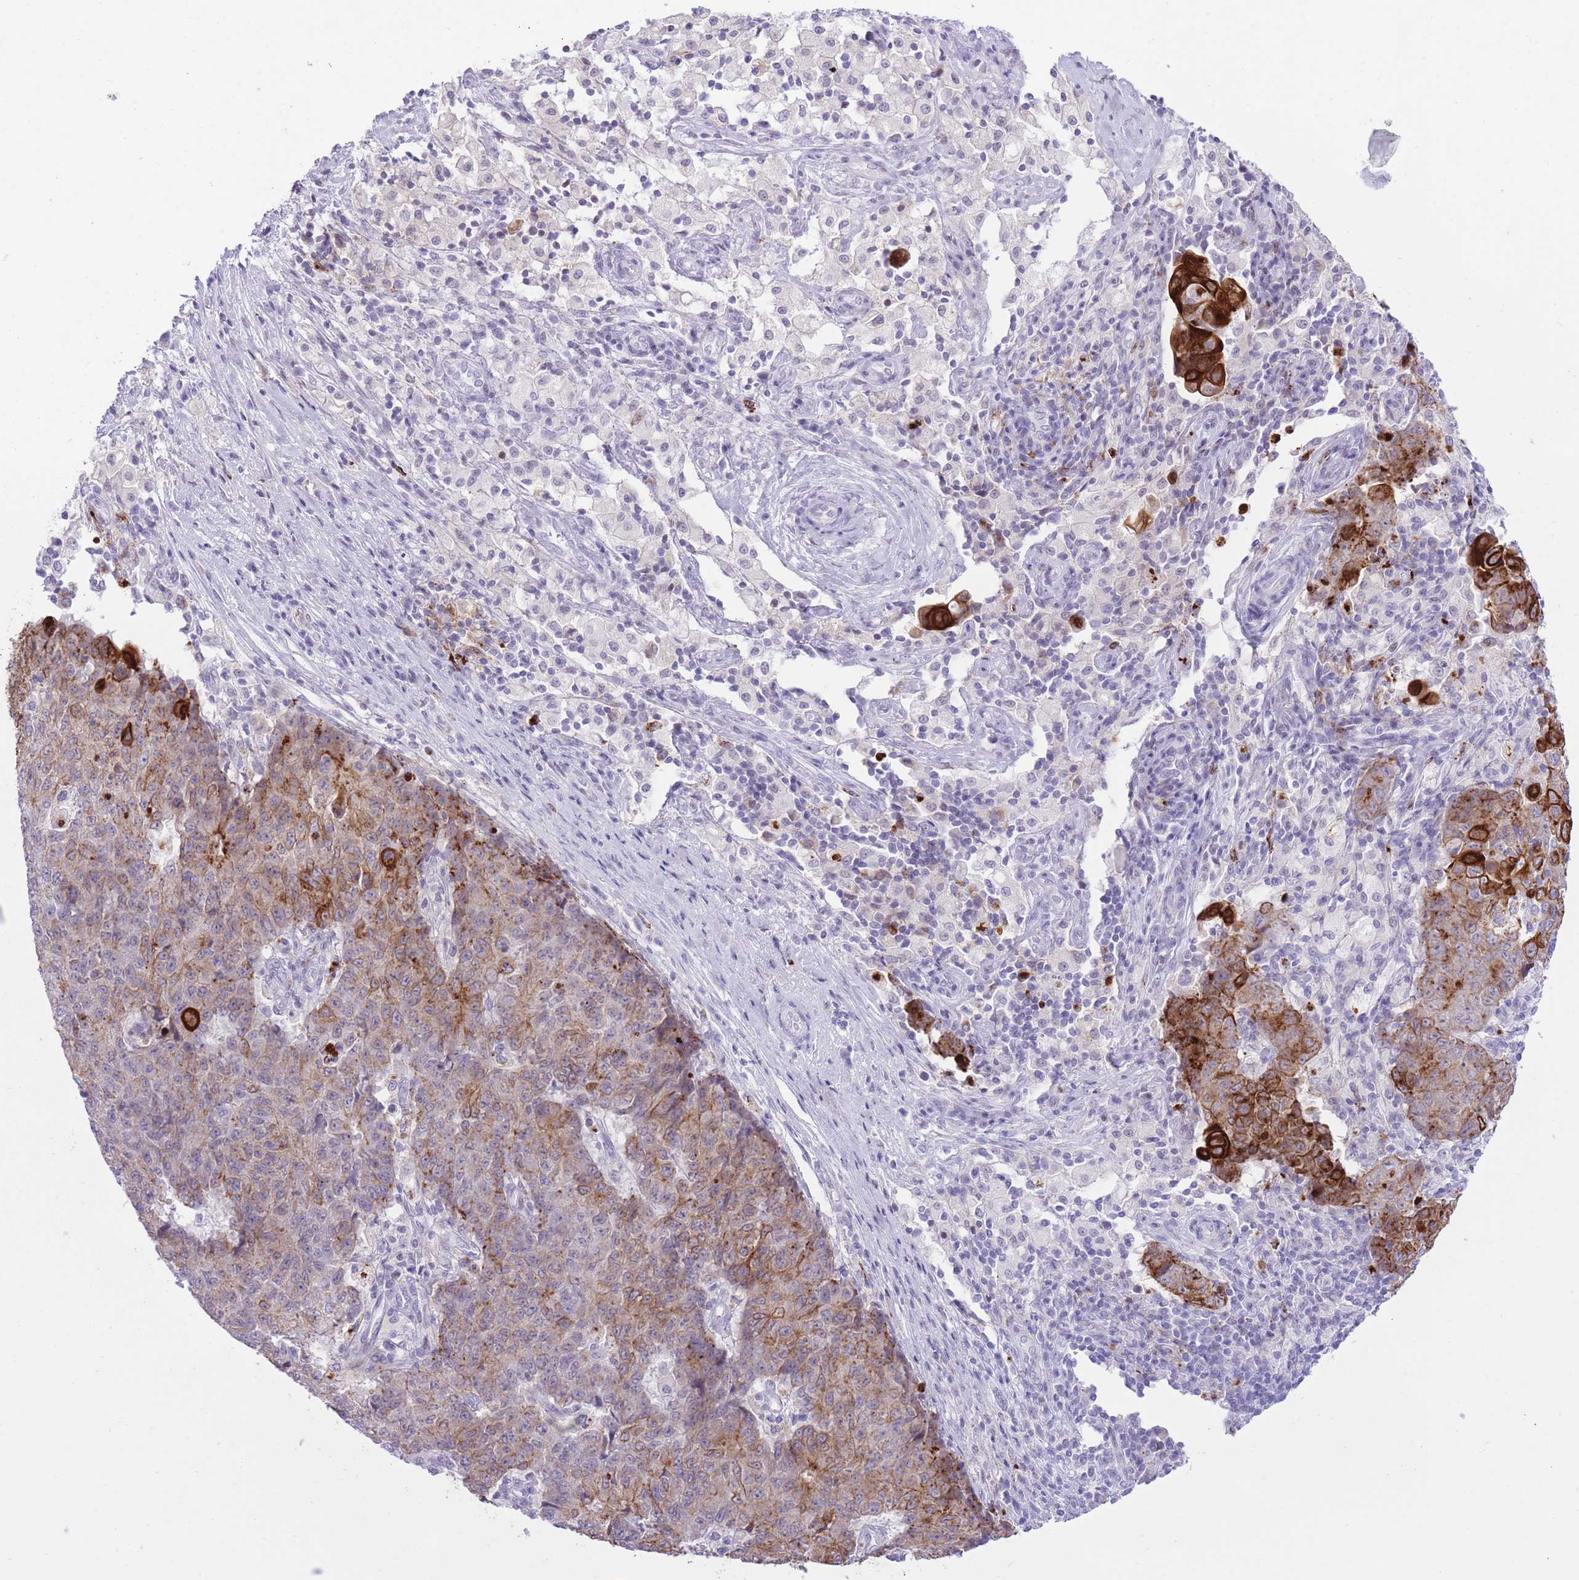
{"staining": {"intensity": "strong", "quantity": "25%-75%", "location": "cytoplasmic/membranous"}, "tissue": "ovarian cancer", "cell_type": "Tumor cells", "image_type": "cancer", "snomed": [{"axis": "morphology", "description": "Carcinoma, endometroid"}, {"axis": "topography", "description": "Ovary"}], "caption": "A high-resolution histopathology image shows immunohistochemistry staining of ovarian cancer (endometroid carcinoma), which shows strong cytoplasmic/membranous expression in approximately 25%-75% of tumor cells.", "gene": "MEIS3", "patient": {"sex": "female", "age": 42}}